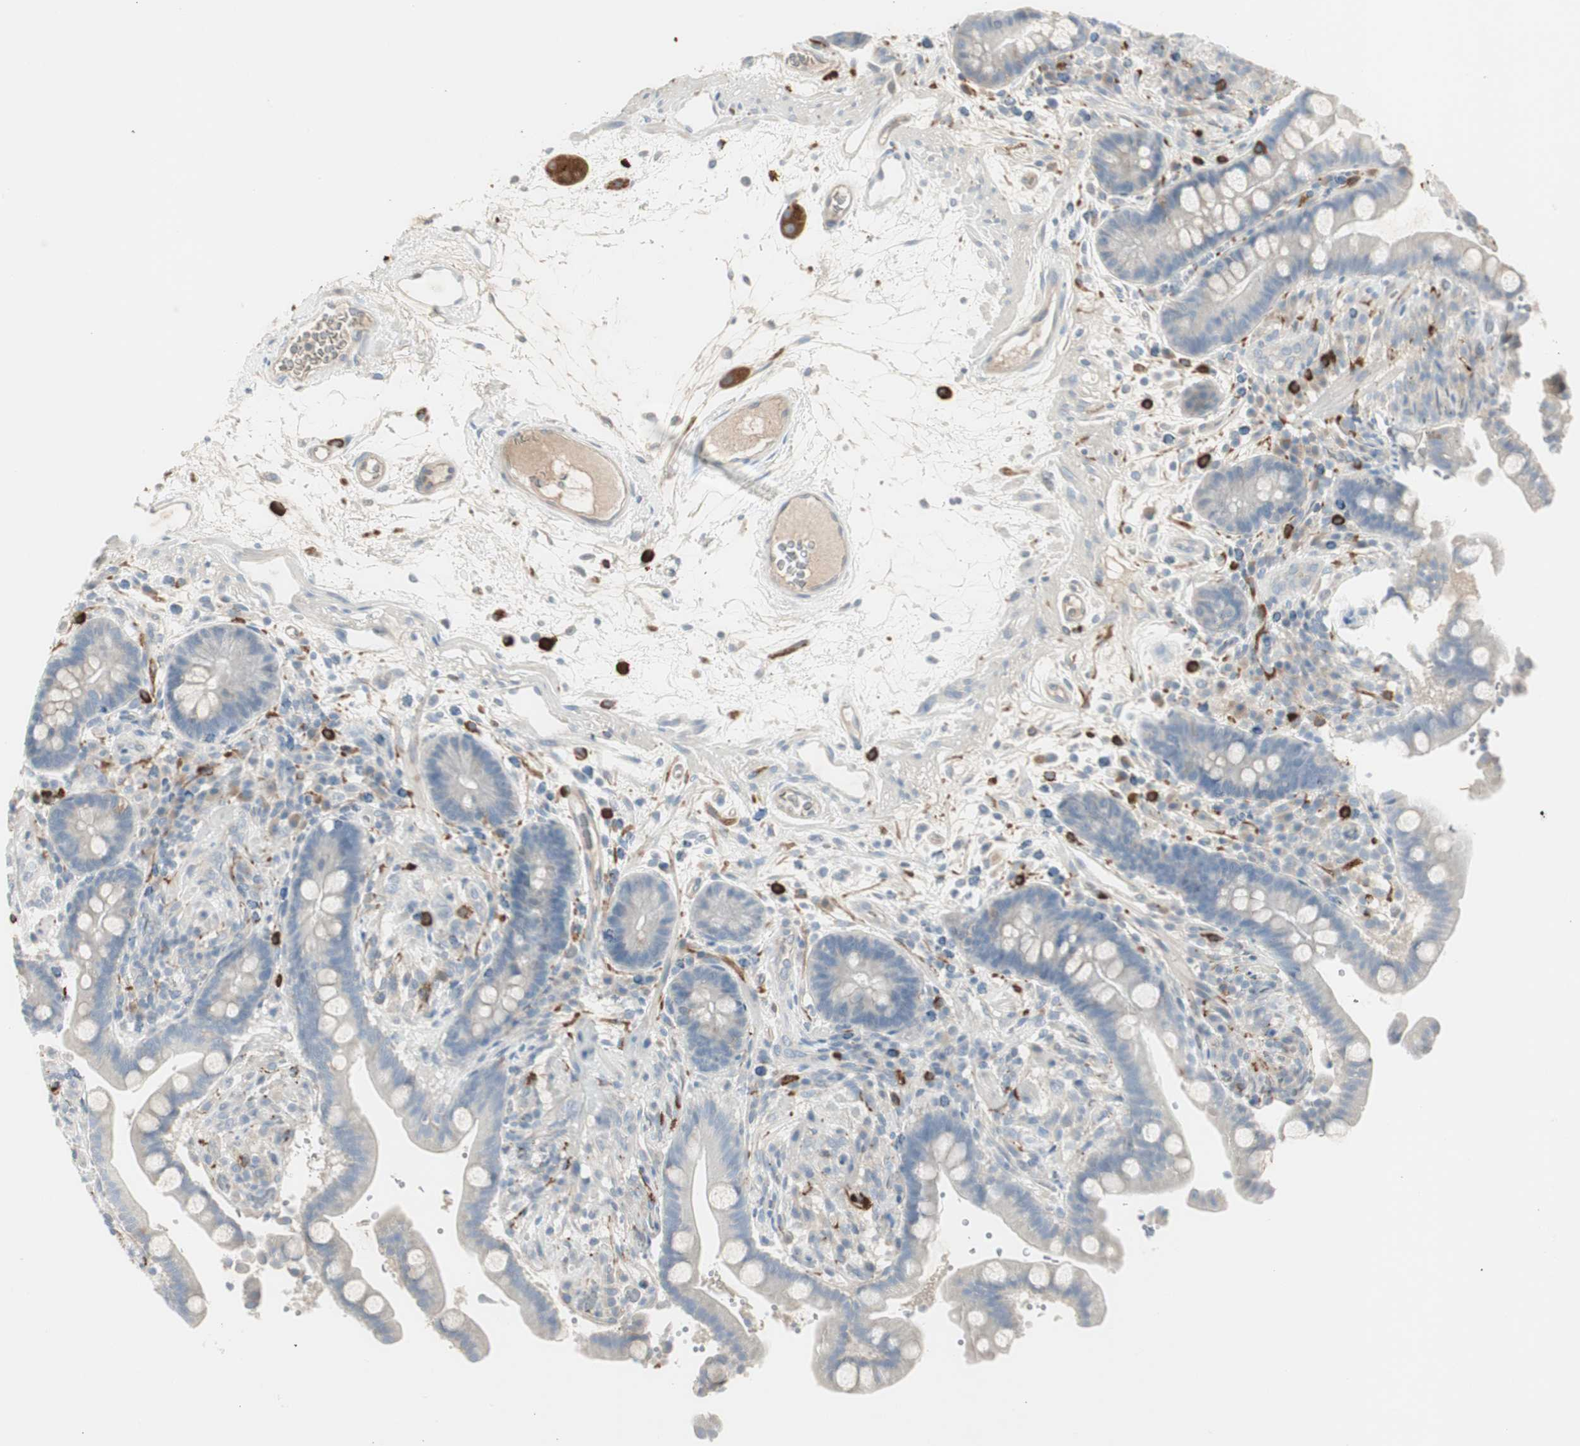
{"staining": {"intensity": "weak", "quantity": ">75%", "location": "cytoplasmic/membranous"}, "tissue": "colon", "cell_type": "Endothelial cells", "image_type": "normal", "snomed": [{"axis": "morphology", "description": "Normal tissue, NOS"}, {"axis": "topography", "description": "Colon"}], "caption": "Protein staining of unremarkable colon shows weak cytoplasmic/membranous expression in about >75% of endothelial cells.", "gene": "MAPRE3", "patient": {"sex": "male", "age": 73}}